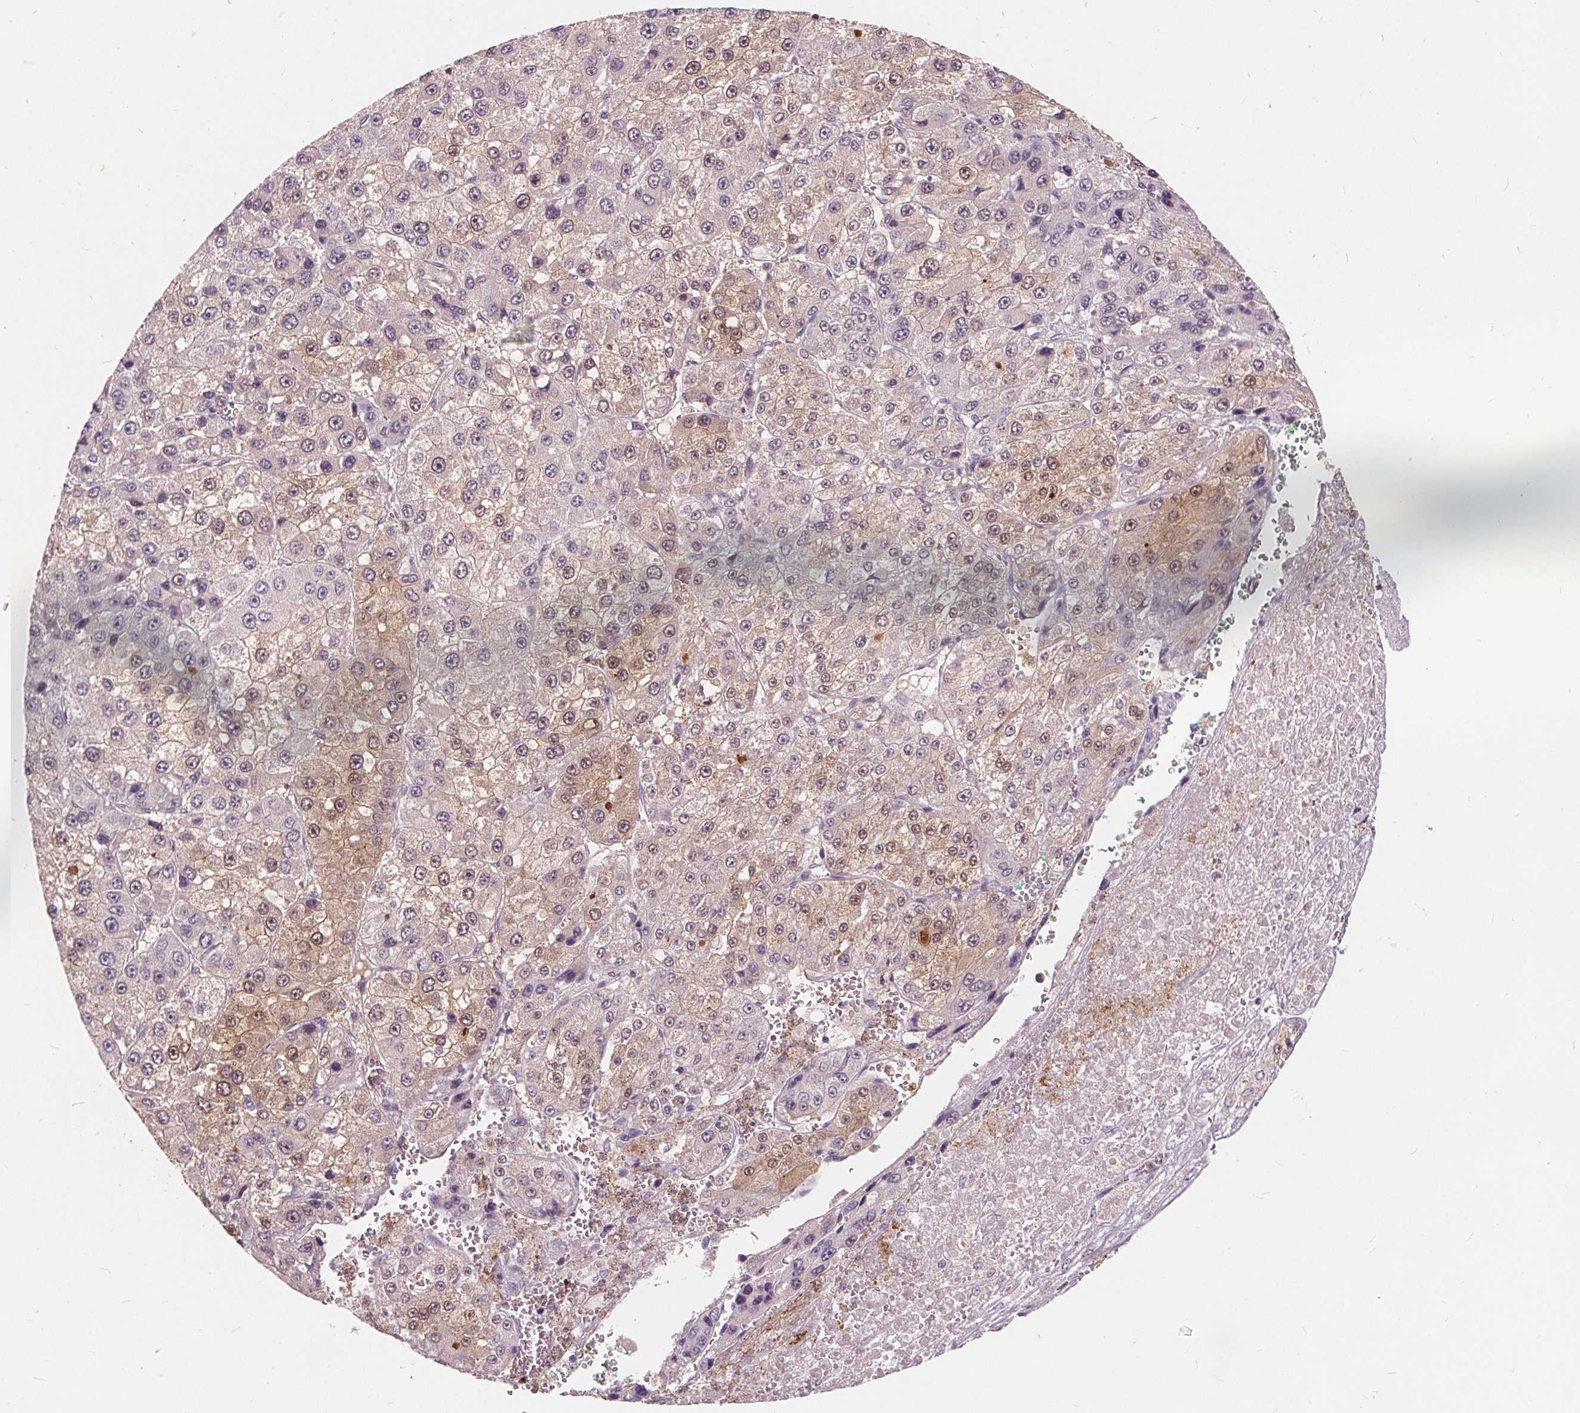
{"staining": {"intensity": "weak", "quantity": "25%-75%", "location": "cytoplasmic/membranous,nuclear"}, "tissue": "liver cancer", "cell_type": "Tumor cells", "image_type": "cancer", "snomed": [{"axis": "morphology", "description": "Carcinoma, Hepatocellular, NOS"}, {"axis": "topography", "description": "Liver"}], "caption": "Protein analysis of liver hepatocellular carcinoma tissue demonstrates weak cytoplasmic/membranous and nuclear staining in about 25%-75% of tumor cells.", "gene": "HAAO", "patient": {"sex": "female", "age": 73}}